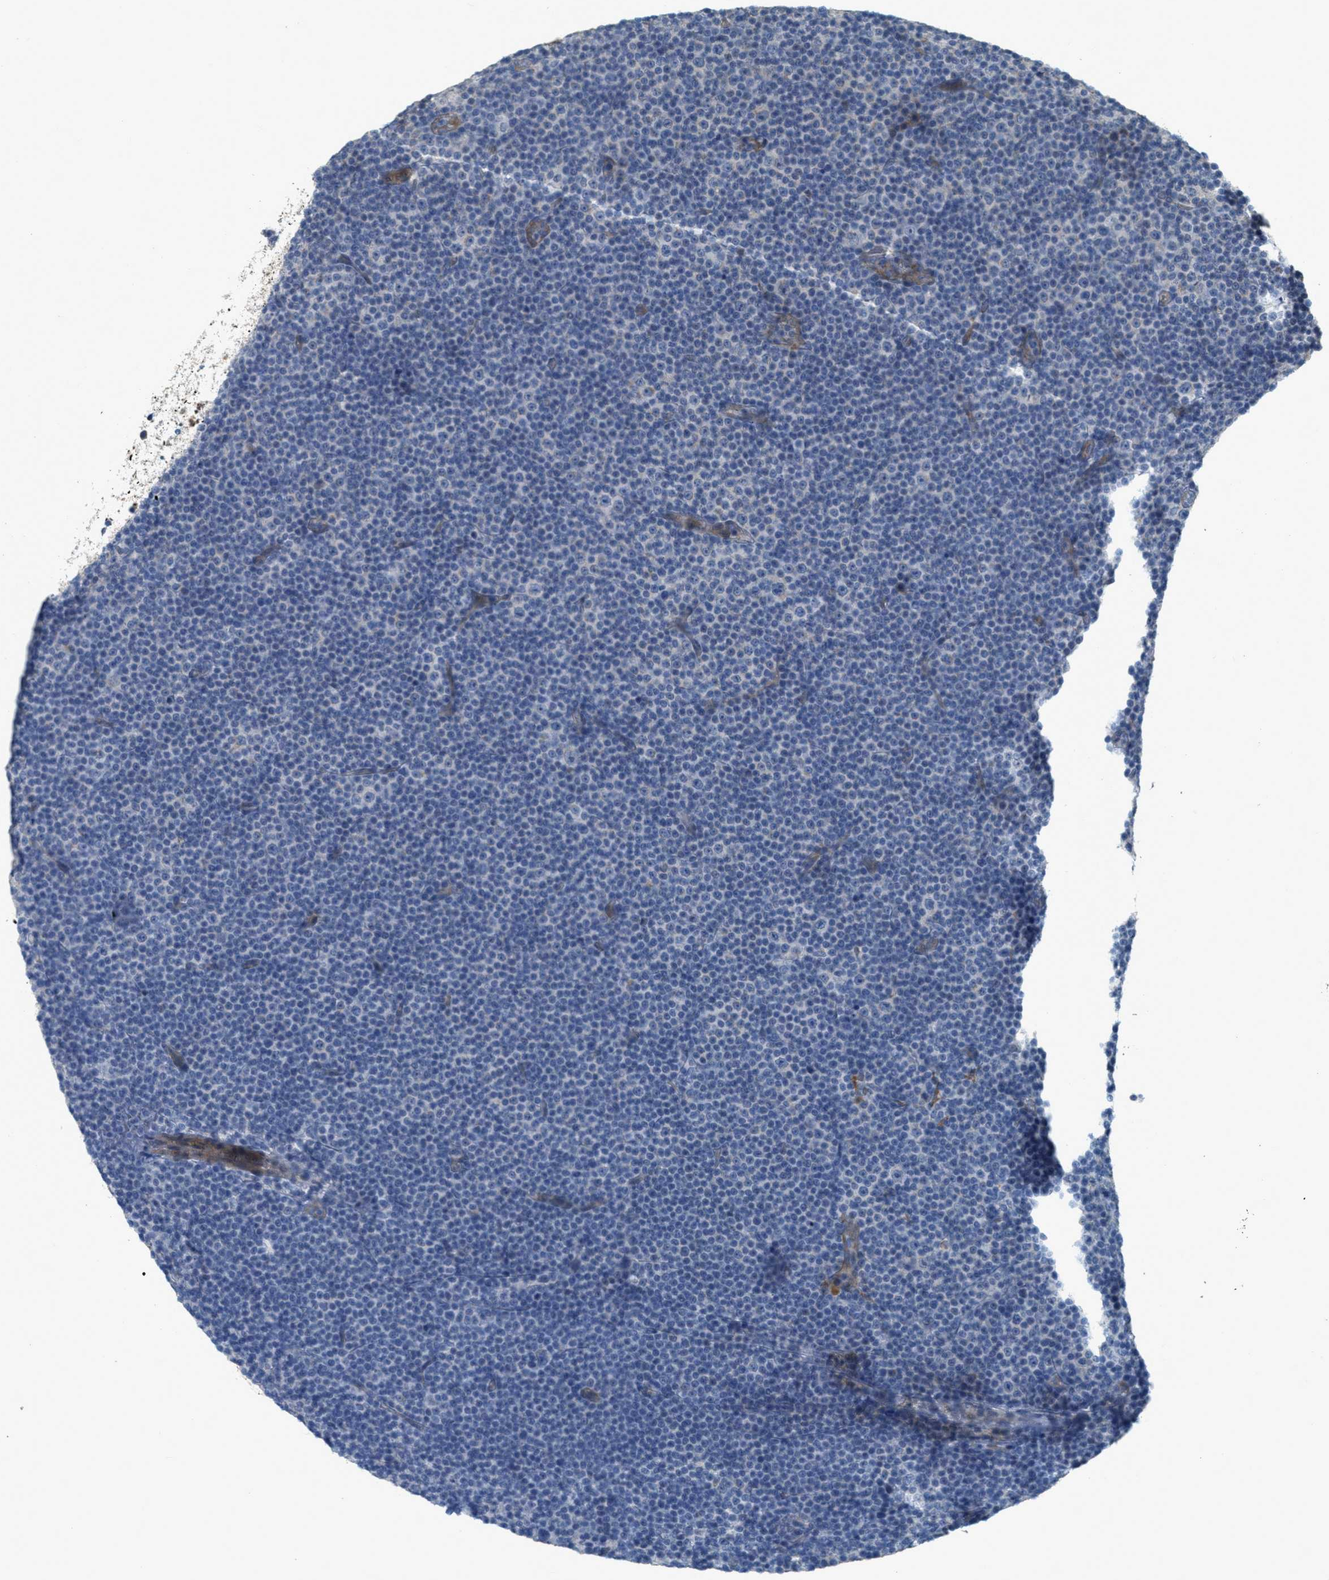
{"staining": {"intensity": "negative", "quantity": "none", "location": "none"}, "tissue": "lymphoma", "cell_type": "Tumor cells", "image_type": "cancer", "snomed": [{"axis": "morphology", "description": "Malignant lymphoma, non-Hodgkin's type, Low grade"}, {"axis": "topography", "description": "Lymph node"}], "caption": "This photomicrograph is of malignant lymphoma, non-Hodgkin's type (low-grade) stained with immunohistochemistry (IHC) to label a protein in brown with the nuclei are counter-stained blue. There is no staining in tumor cells.", "gene": "MRS2", "patient": {"sex": "female", "age": 67}}